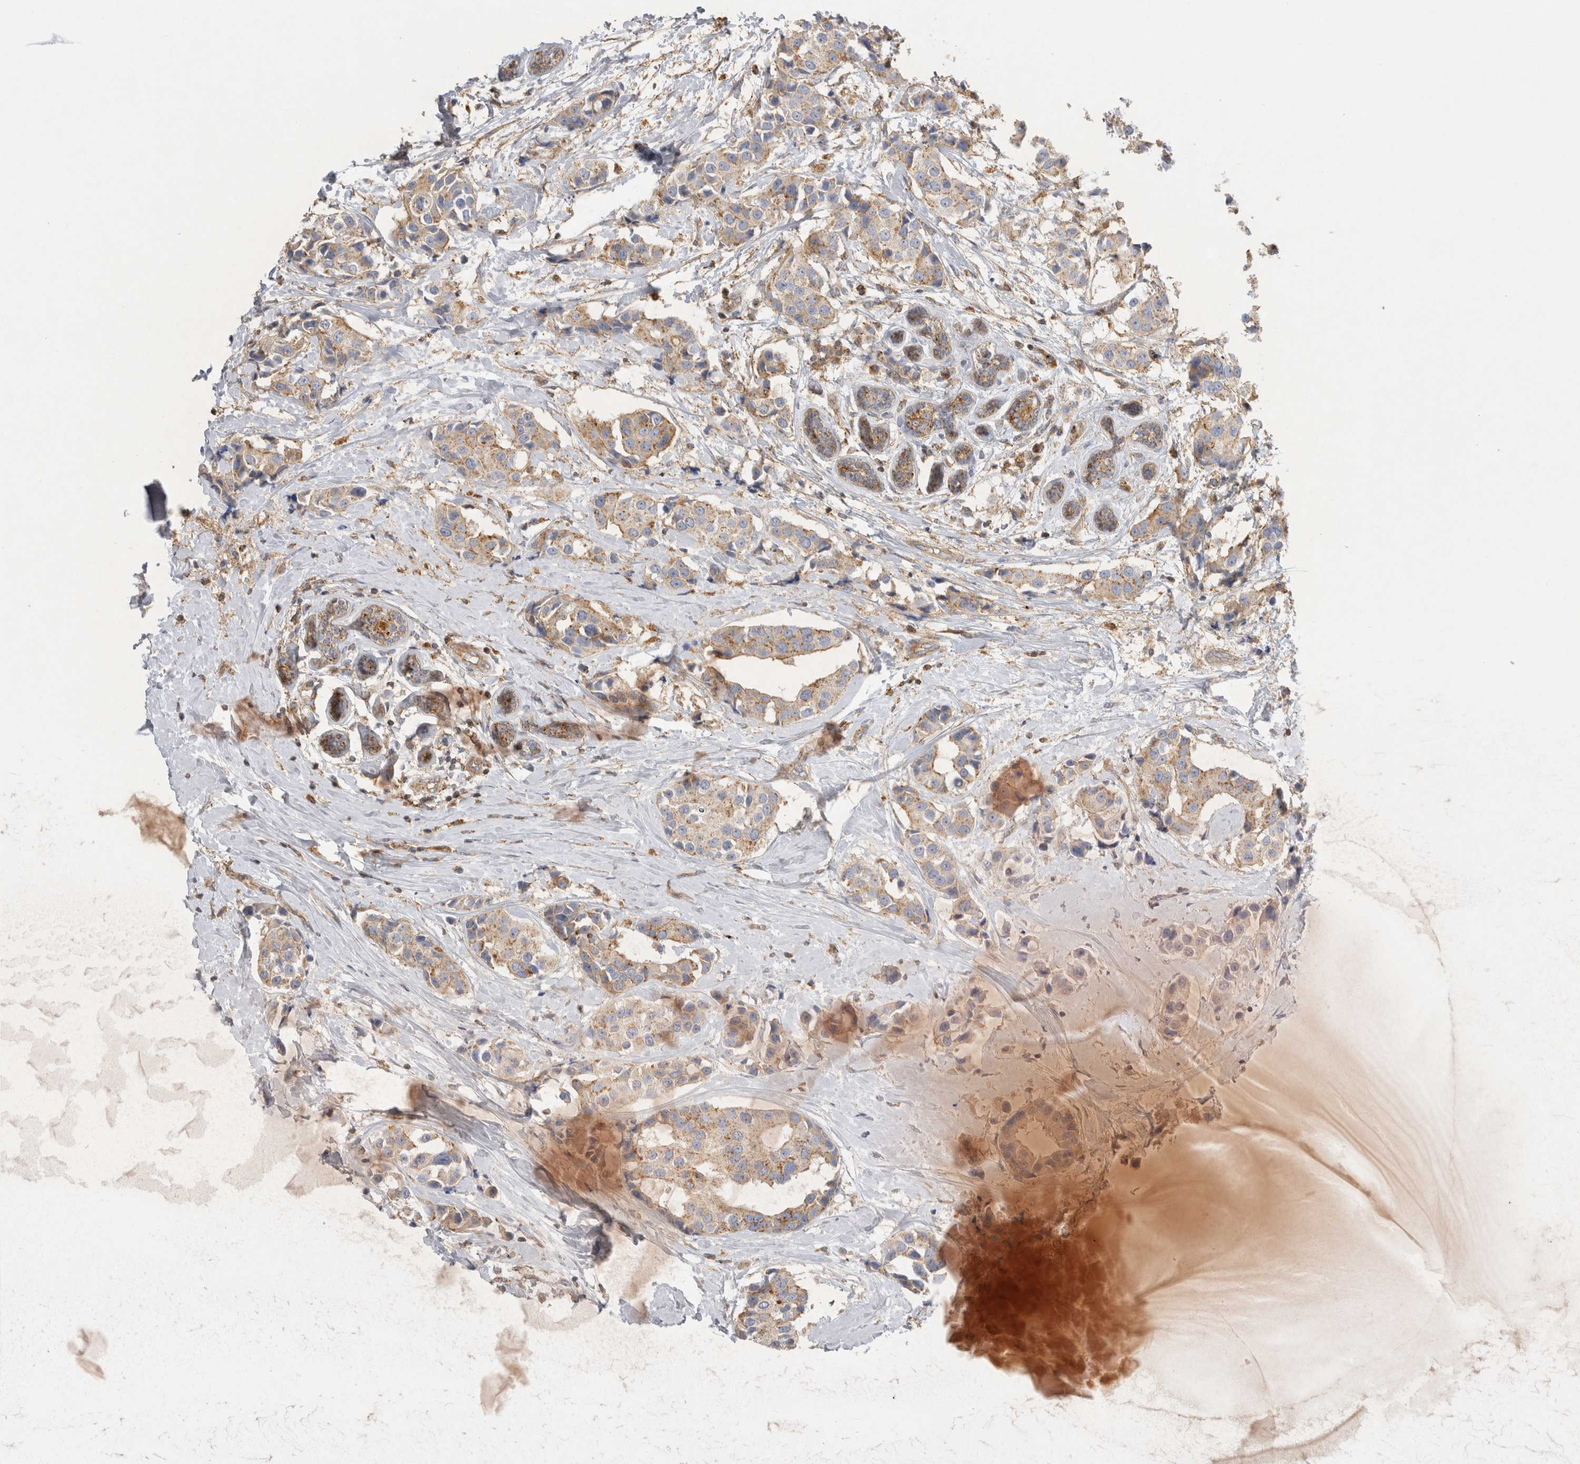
{"staining": {"intensity": "weak", "quantity": ">75%", "location": "cytoplasmic/membranous"}, "tissue": "breast cancer", "cell_type": "Tumor cells", "image_type": "cancer", "snomed": [{"axis": "morphology", "description": "Normal tissue, NOS"}, {"axis": "morphology", "description": "Duct carcinoma"}, {"axis": "topography", "description": "Breast"}], "caption": "Tumor cells exhibit low levels of weak cytoplasmic/membranous staining in about >75% of cells in human breast invasive ductal carcinoma.", "gene": "CHMP6", "patient": {"sex": "female", "age": 39}}